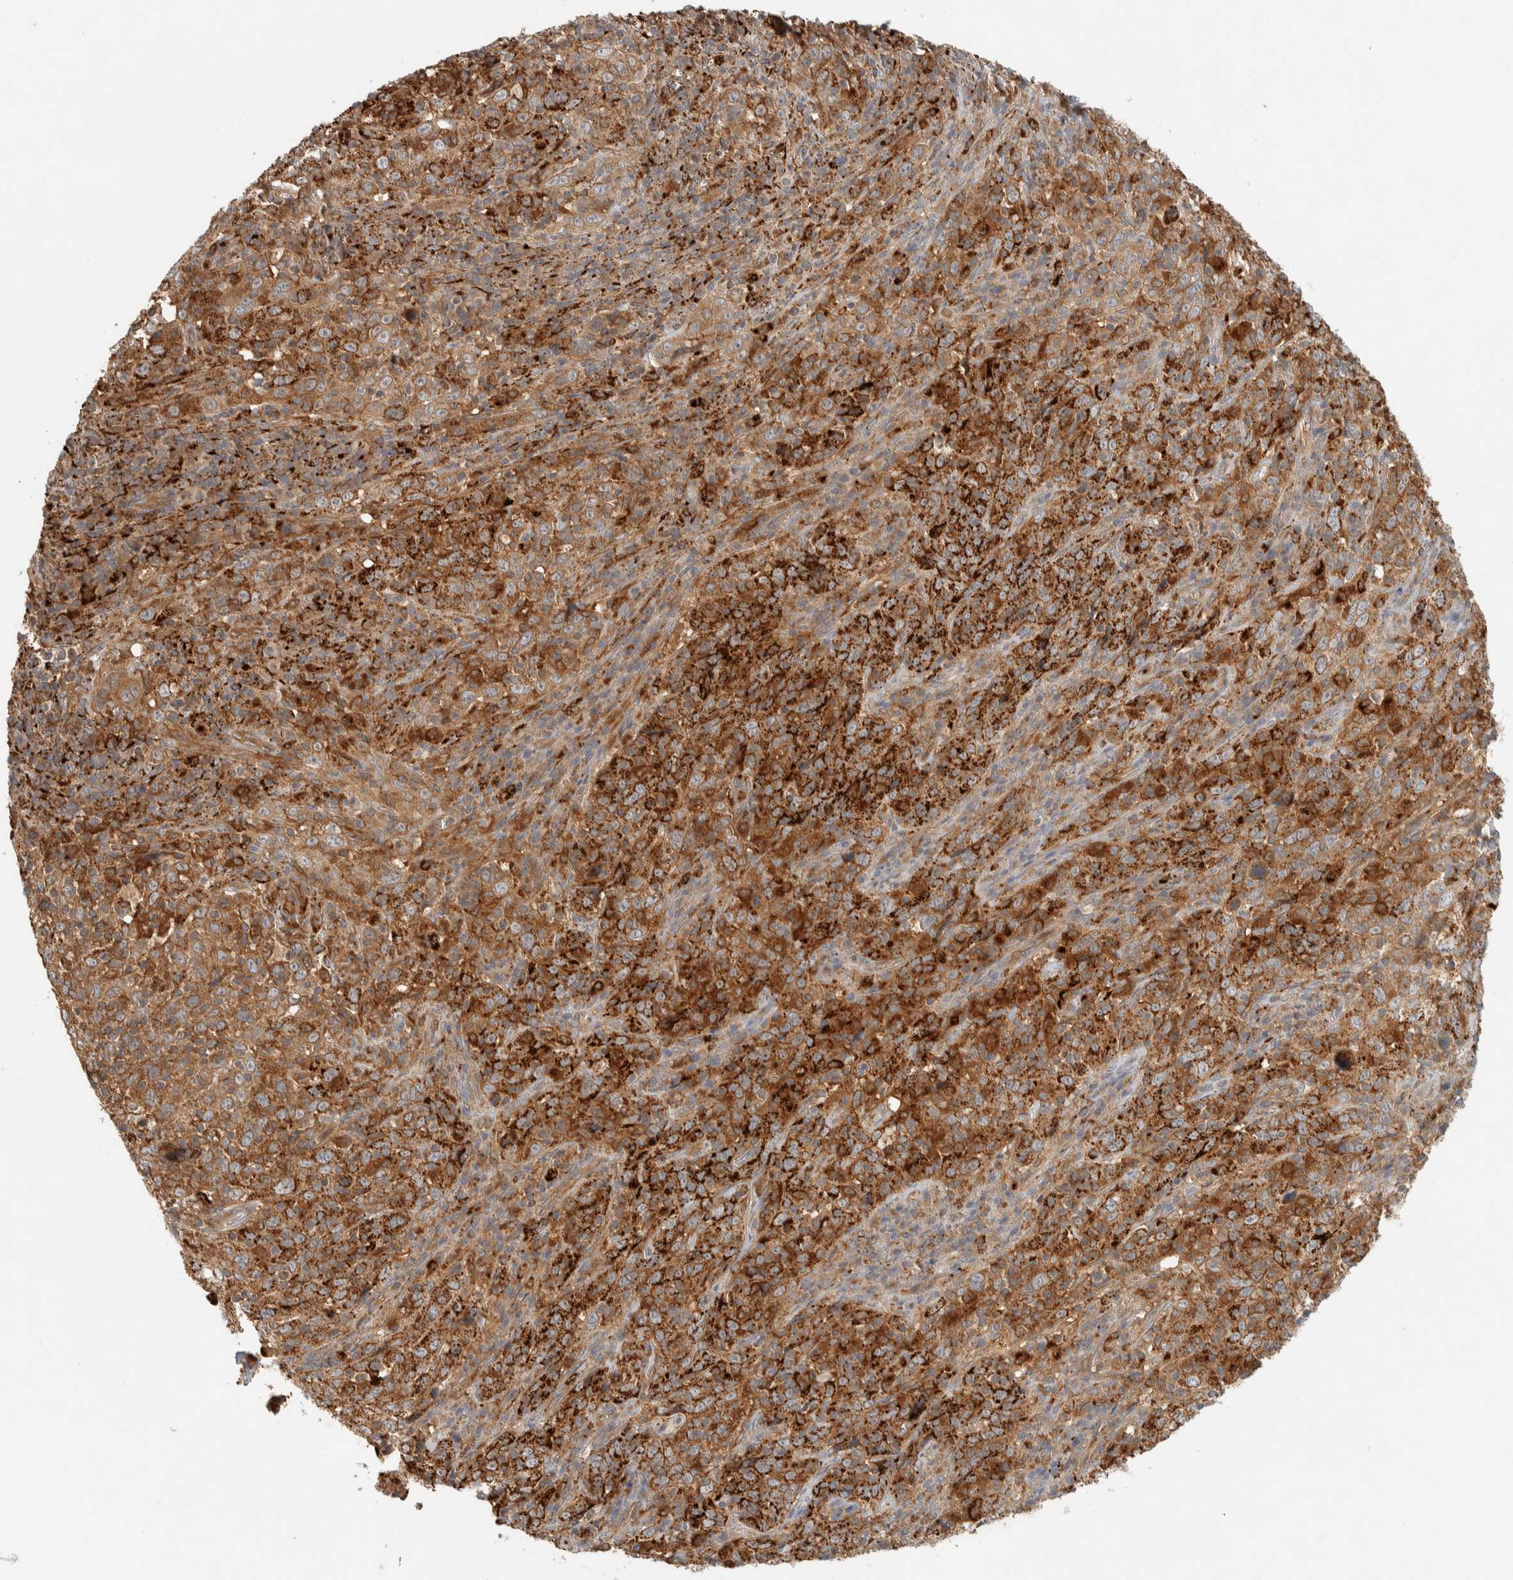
{"staining": {"intensity": "strong", "quantity": ">75%", "location": "cytoplasmic/membranous"}, "tissue": "cervical cancer", "cell_type": "Tumor cells", "image_type": "cancer", "snomed": [{"axis": "morphology", "description": "Squamous cell carcinoma, NOS"}, {"axis": "topography", "description": "Cervix"}], "caption": "Human cervical cancer (squamous cell carcinoma) stained for a protein (brown) demonstrates strong cytoplasmic/membranous positive expression in about >75% of tumor cells.", "gene": "FAM167A", "patient": {"sex": "female", "age": 46}}